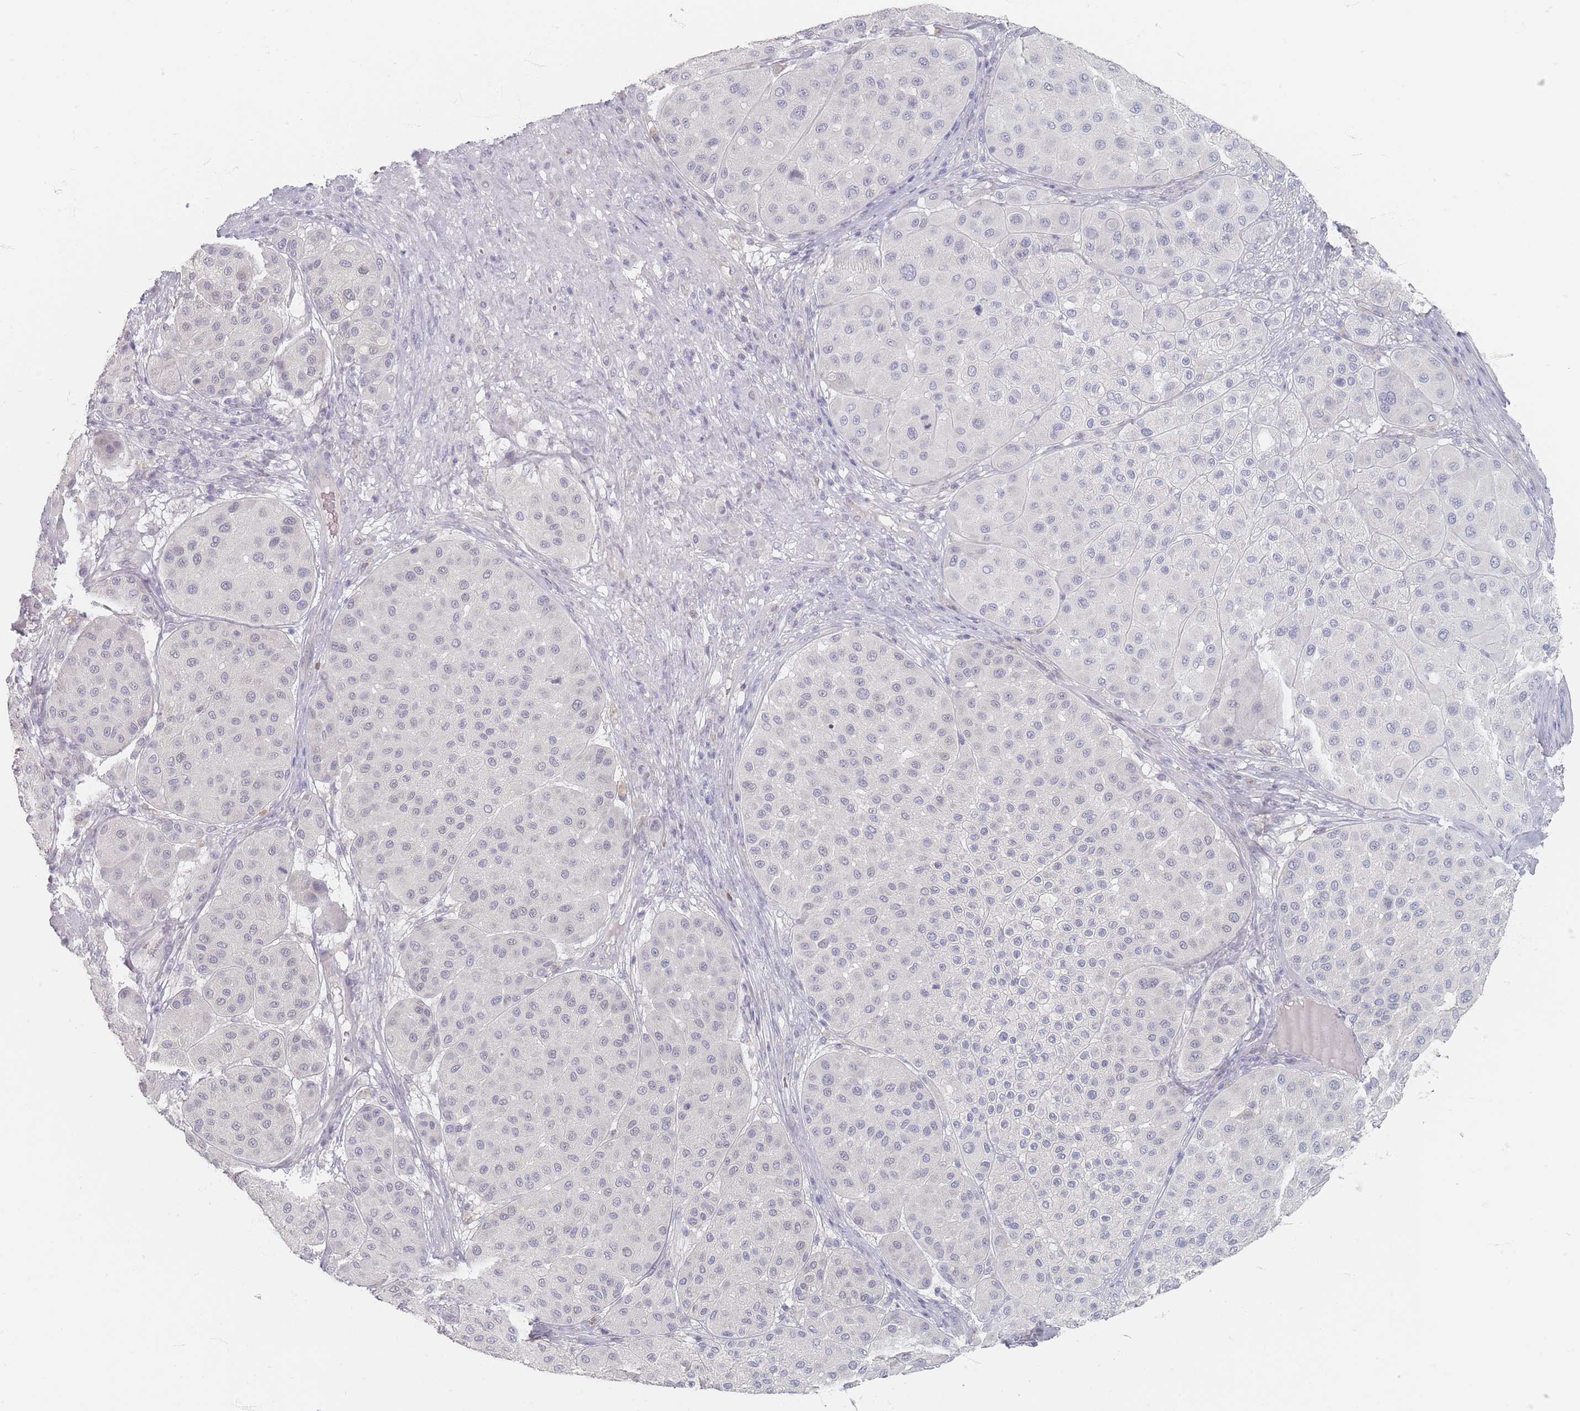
{"staining": {"intensity": "negative", "quantity": "none", "location": "none"}, "tissue": "melanoma", "cell_type": "Tumor cells", "image_type": "cancer", "snomed": [{"axis": "morphology", "description": "Malignant melanoma, Metastatic site"}, {"axis": "topography", "description": "Smooth muscle"}], "caption": "The IHC image has no significant staining in tumor cells of malignant melanoma (metastatic site) tissue. (Immunohistochemistry (ihc), brightfield microscopy, high magnification).", "gene": "CD37", "patient": {"sex": "male", "age": 41}}